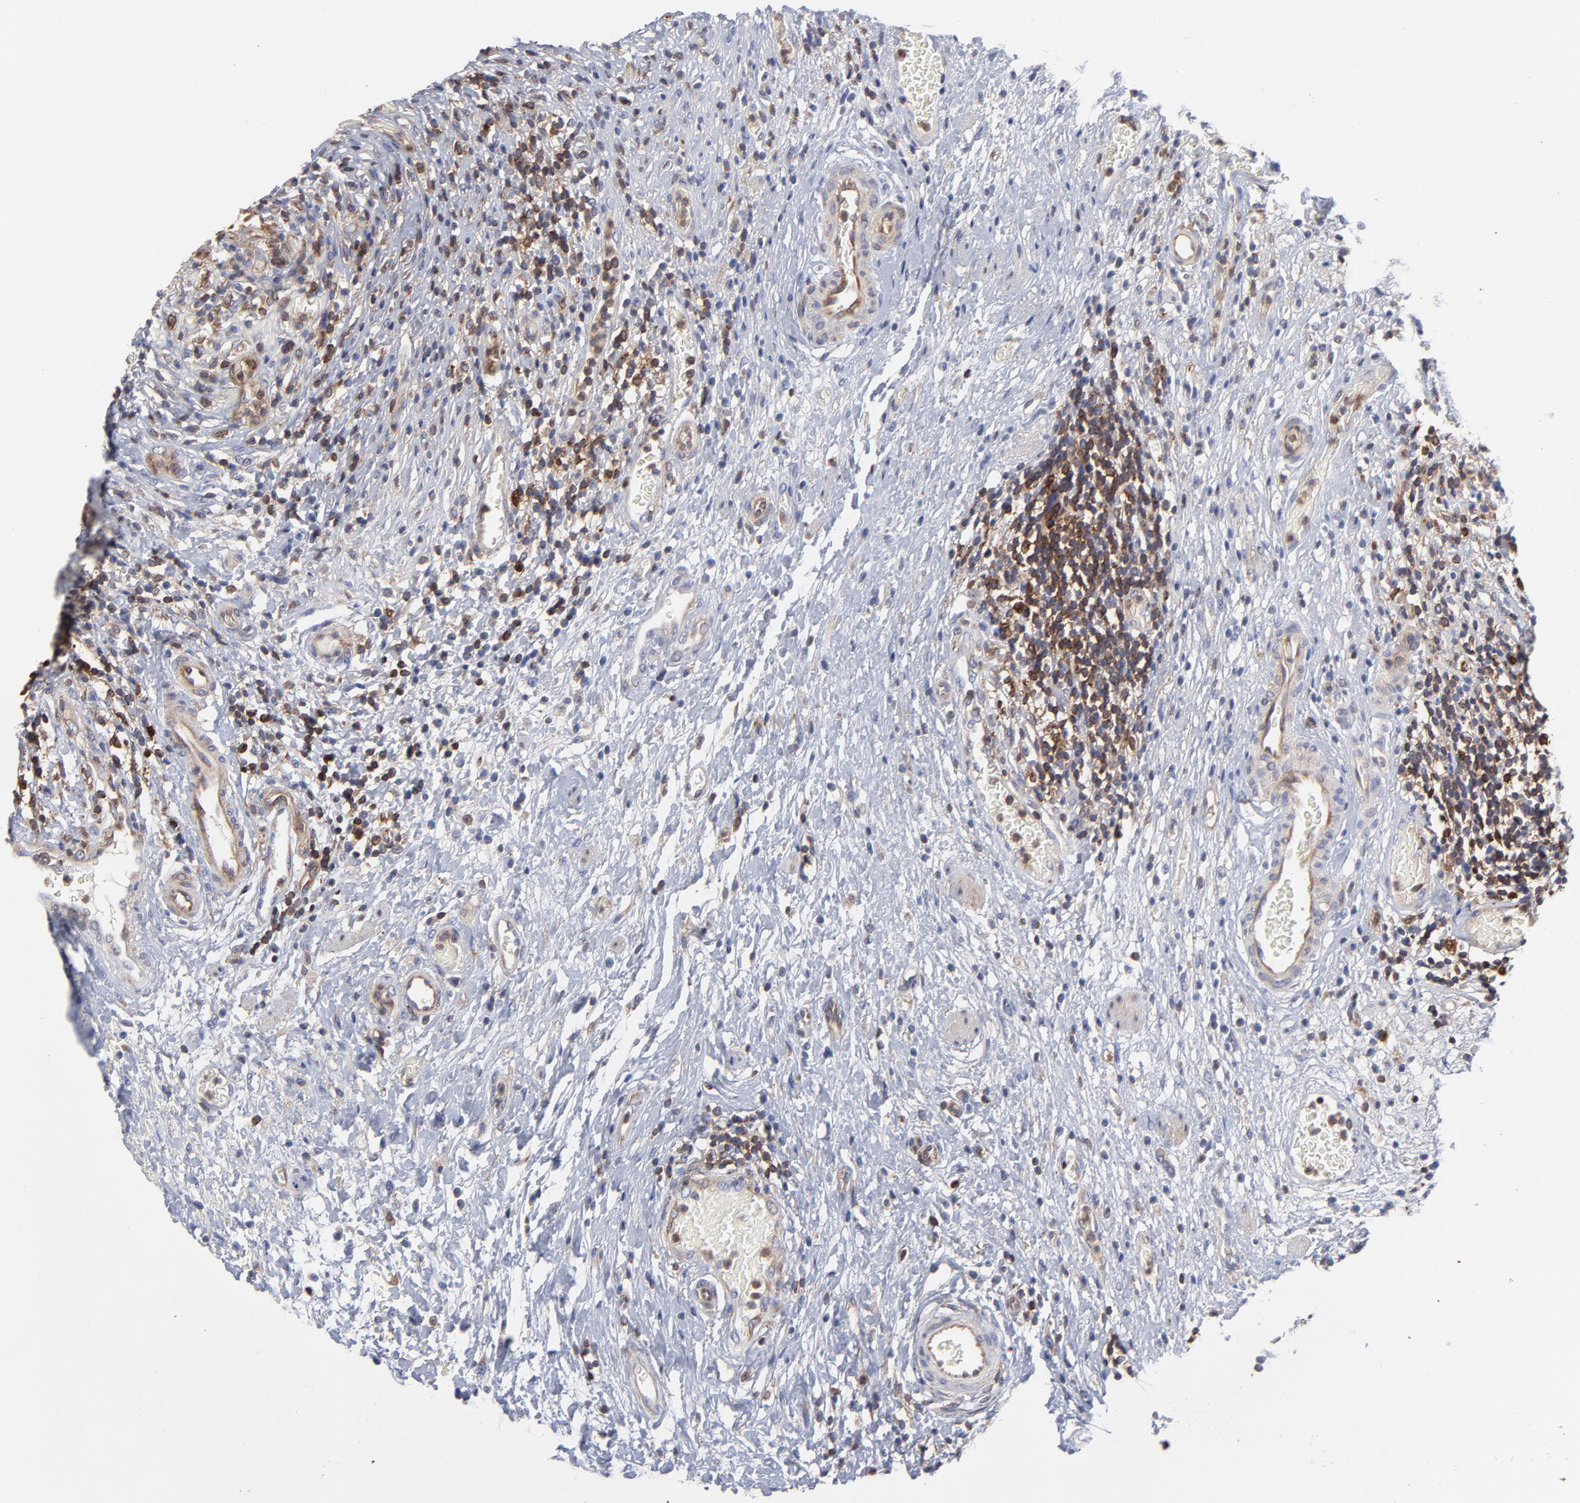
{"staining": {"intensity": "moderate", "quantity": ">75%", "location": "cytoplasmic/membranous"}, "tissue": "urinary bladder", "cell_type": "Urothelial cells", "image_type": "normal", "snomed": [{"axis": "morphology", "description": "Normal tissue, NOS"}, {"axis": "morphology", "description": "Urothelial carcinoma, High grade"}, {"axis": "topography", "description": "Urinary bladder"}], "caption": "Immunohistochemistry (IHC) image of benign human urinary bladder stained for a protein (brown), which exhibits medium levels of moderate cytoplasmic/membranous expression in approximately >75% of urothelial cells.", "gene": "NFKBIA", "patient": {"sex": "male", "age": 51}}